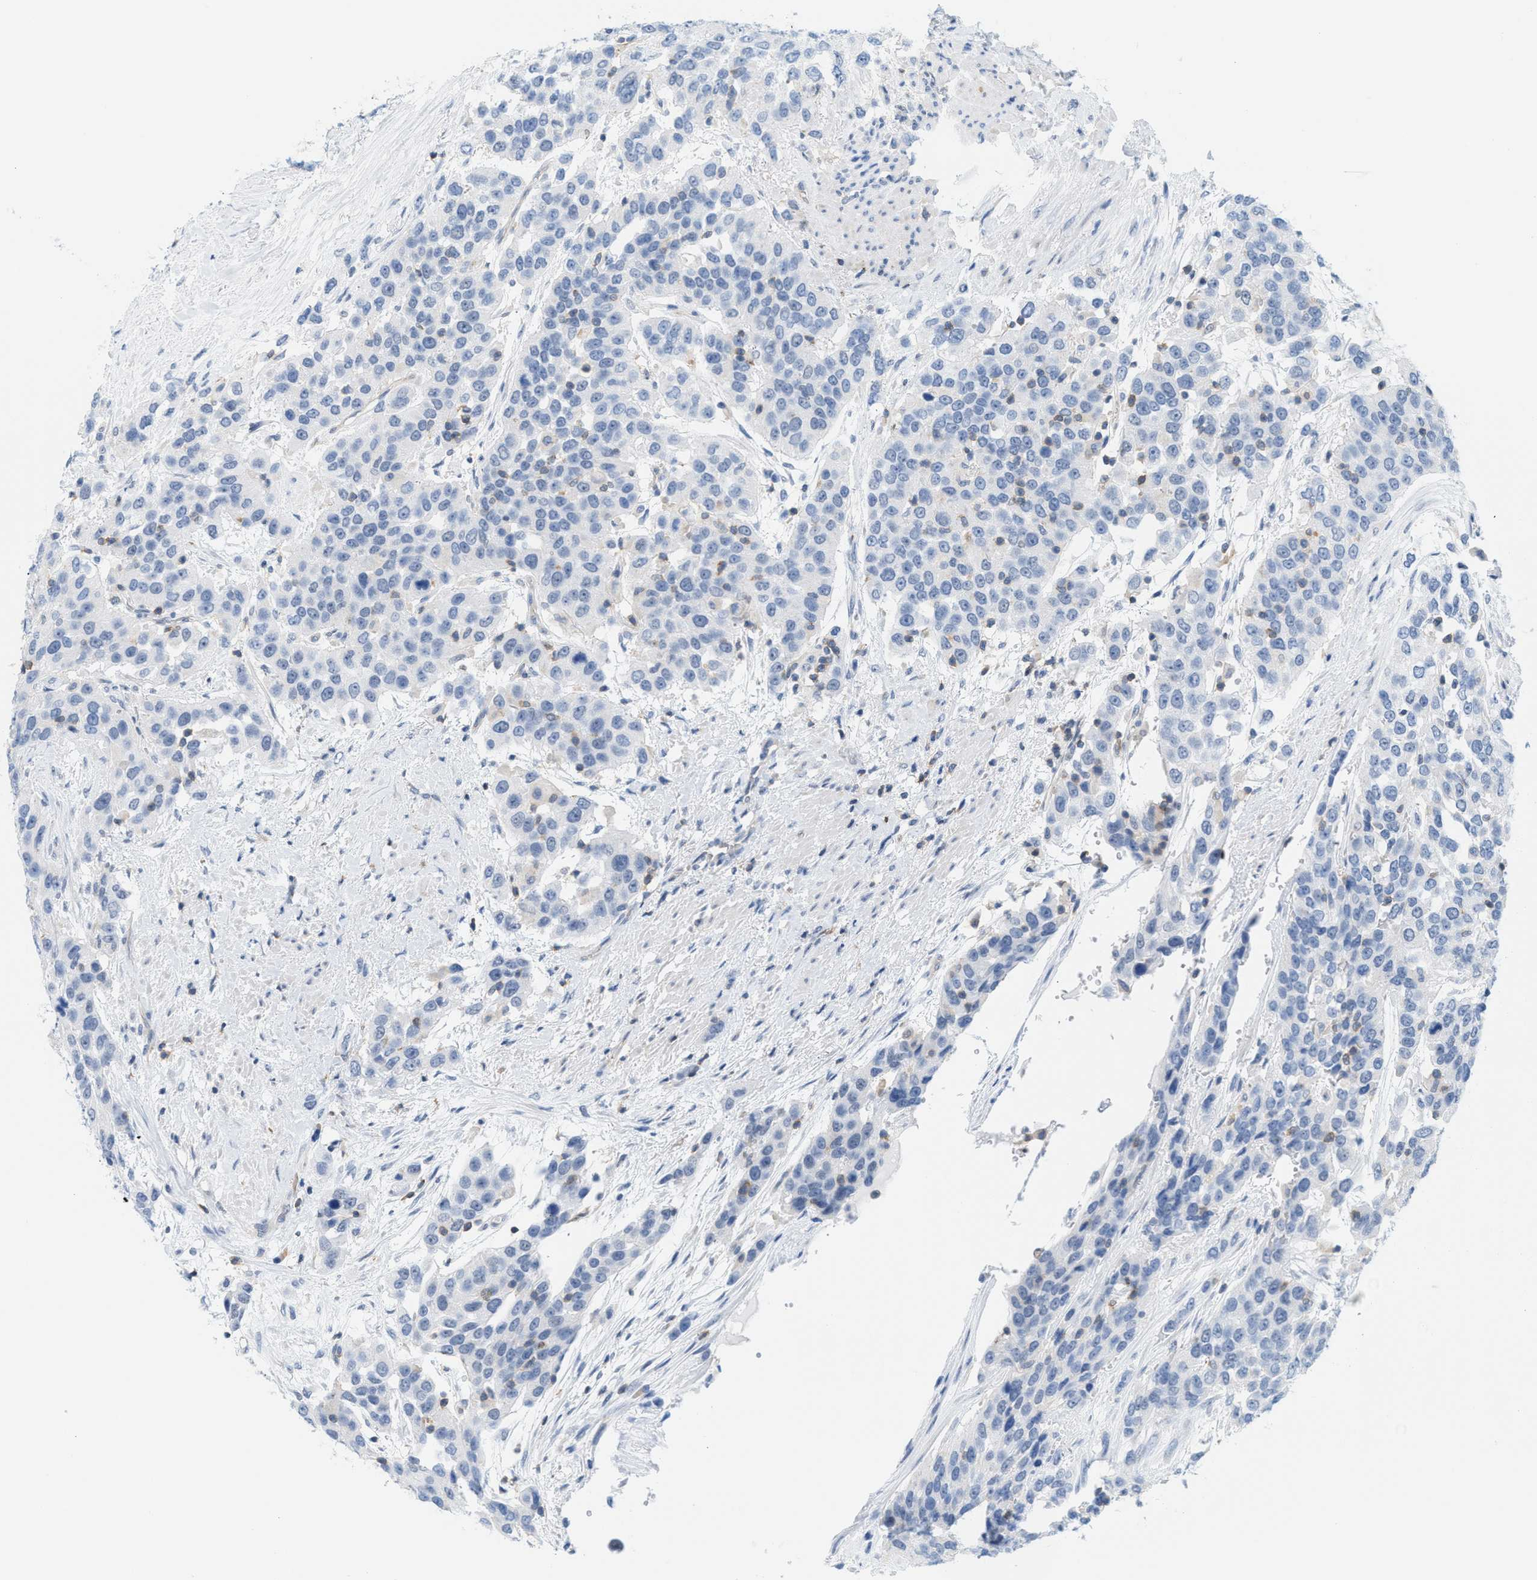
{"staining": {"intensity": "negative", "quantity": "none", "location": "none"}, "tissue": "urothelial cancer", "cell_type": "Tumor cells", "image_type": "cancer", "snomed": [{"axis": "morphology", "description": "Urothelial carcinoma, High grade"}, {"axis": "topography", "description": "Urinary bladder"}], "caption": "The IHC histopathology image has no significant staining in tumor cells of urothelial cancer tissue. The staining was performed using DAB to visualize the protein expression in brown, while the nuclei were stained in blue with hematoxylin (Magnification: 20x).", "gene": "IL16", "patient": {"sex": "female", "age": 80}}